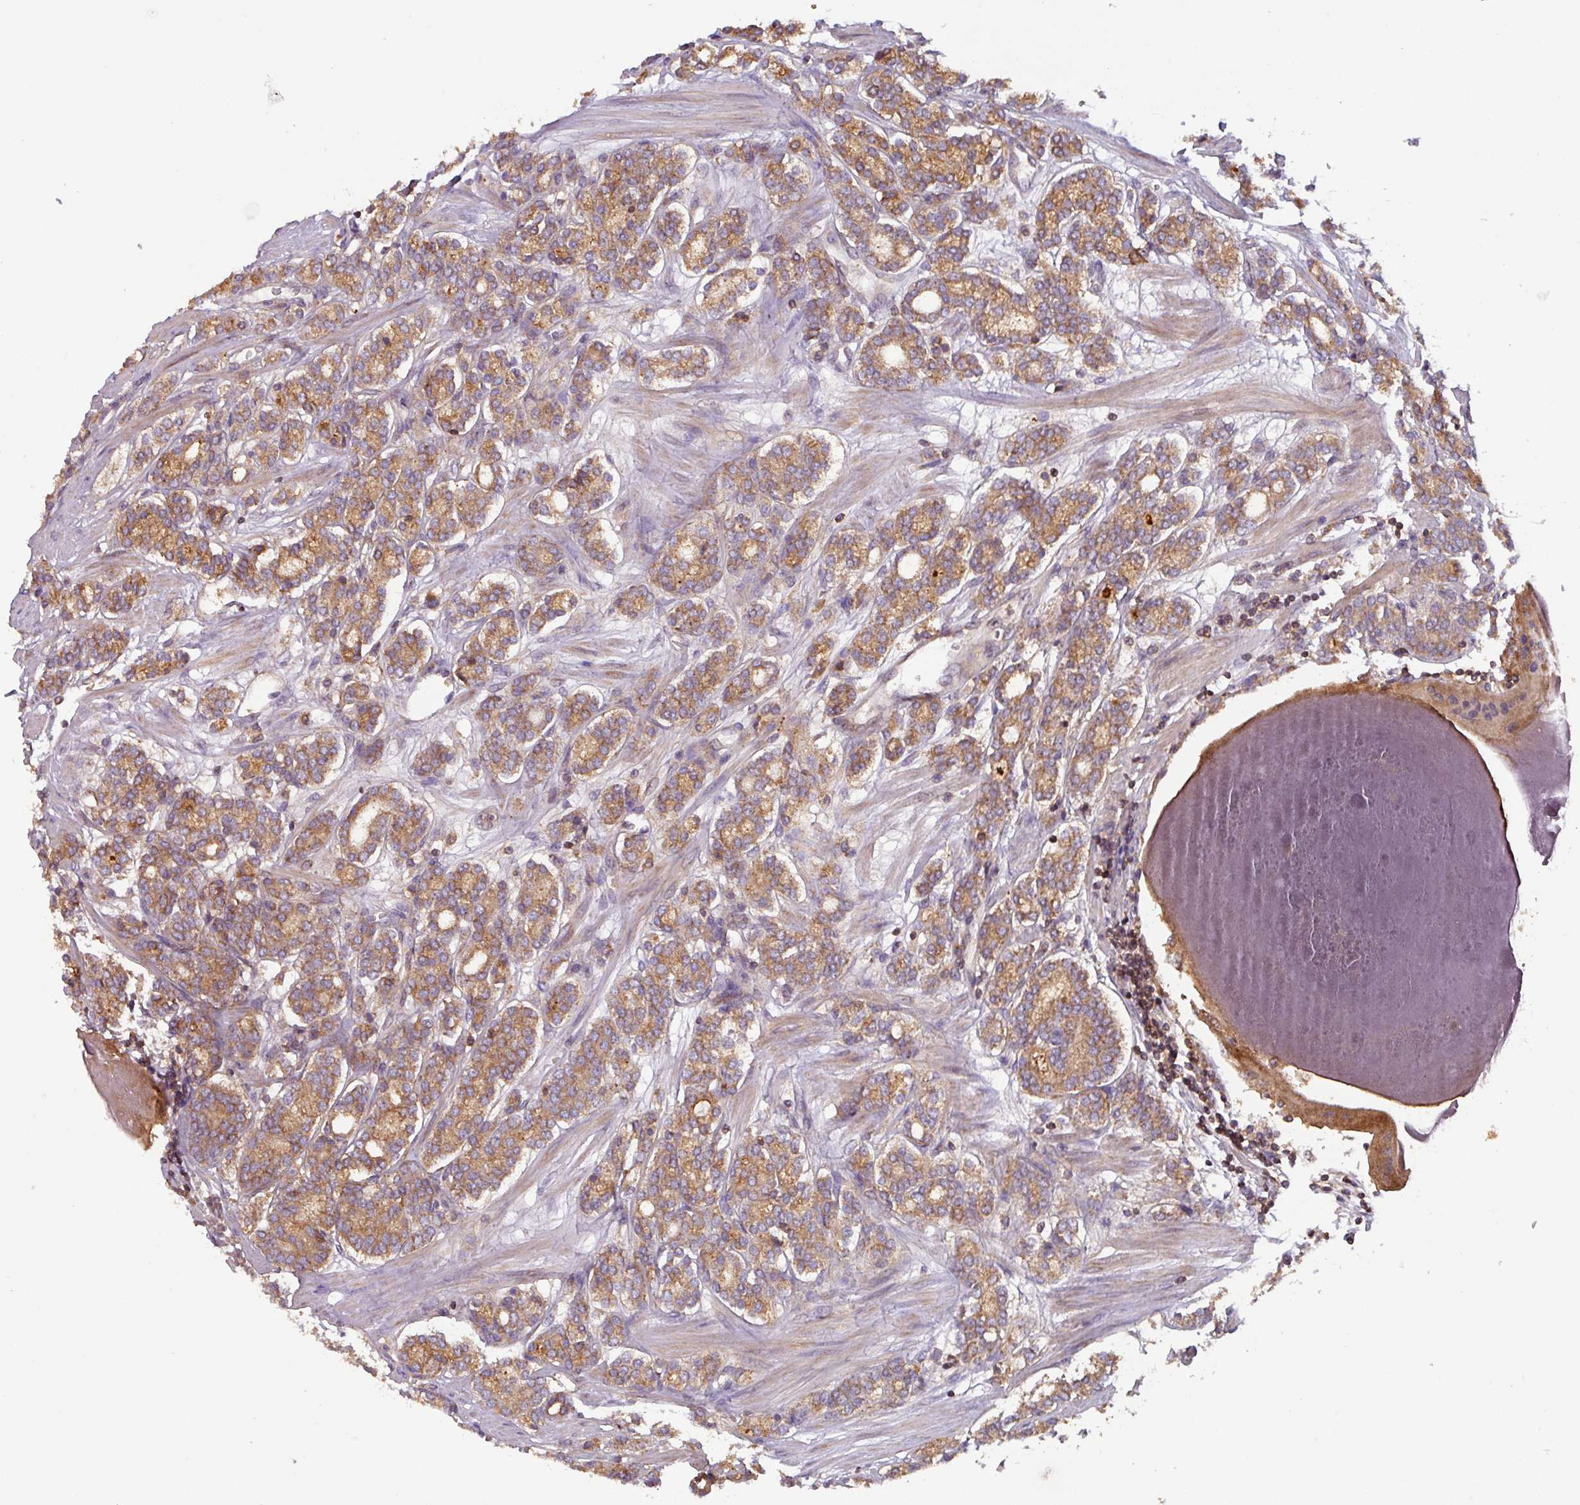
{"staining": {"intensity": "moderate", "quantity": ">75%", "location": "cytoplasmic/membranous"}, "tissue": "prostate cancer", "cell_type": "Tumor cells", "image_type": "cancer", "snomed": [{"axis": "morphology", "description": "Adenocarcinoma, High grade"}, {"axis": "topography", "description": "Prostate"}], "caption": "There is medium levels of moderate cytoplasmic/membranous expression in tumor cells of prostate cancer (high-grade adenocarcinoma), as demonstrated by immunohistochemical staining (brown color).", "gene": "PLEKHD1", "patient": {"sex": "male", "age": 62}}